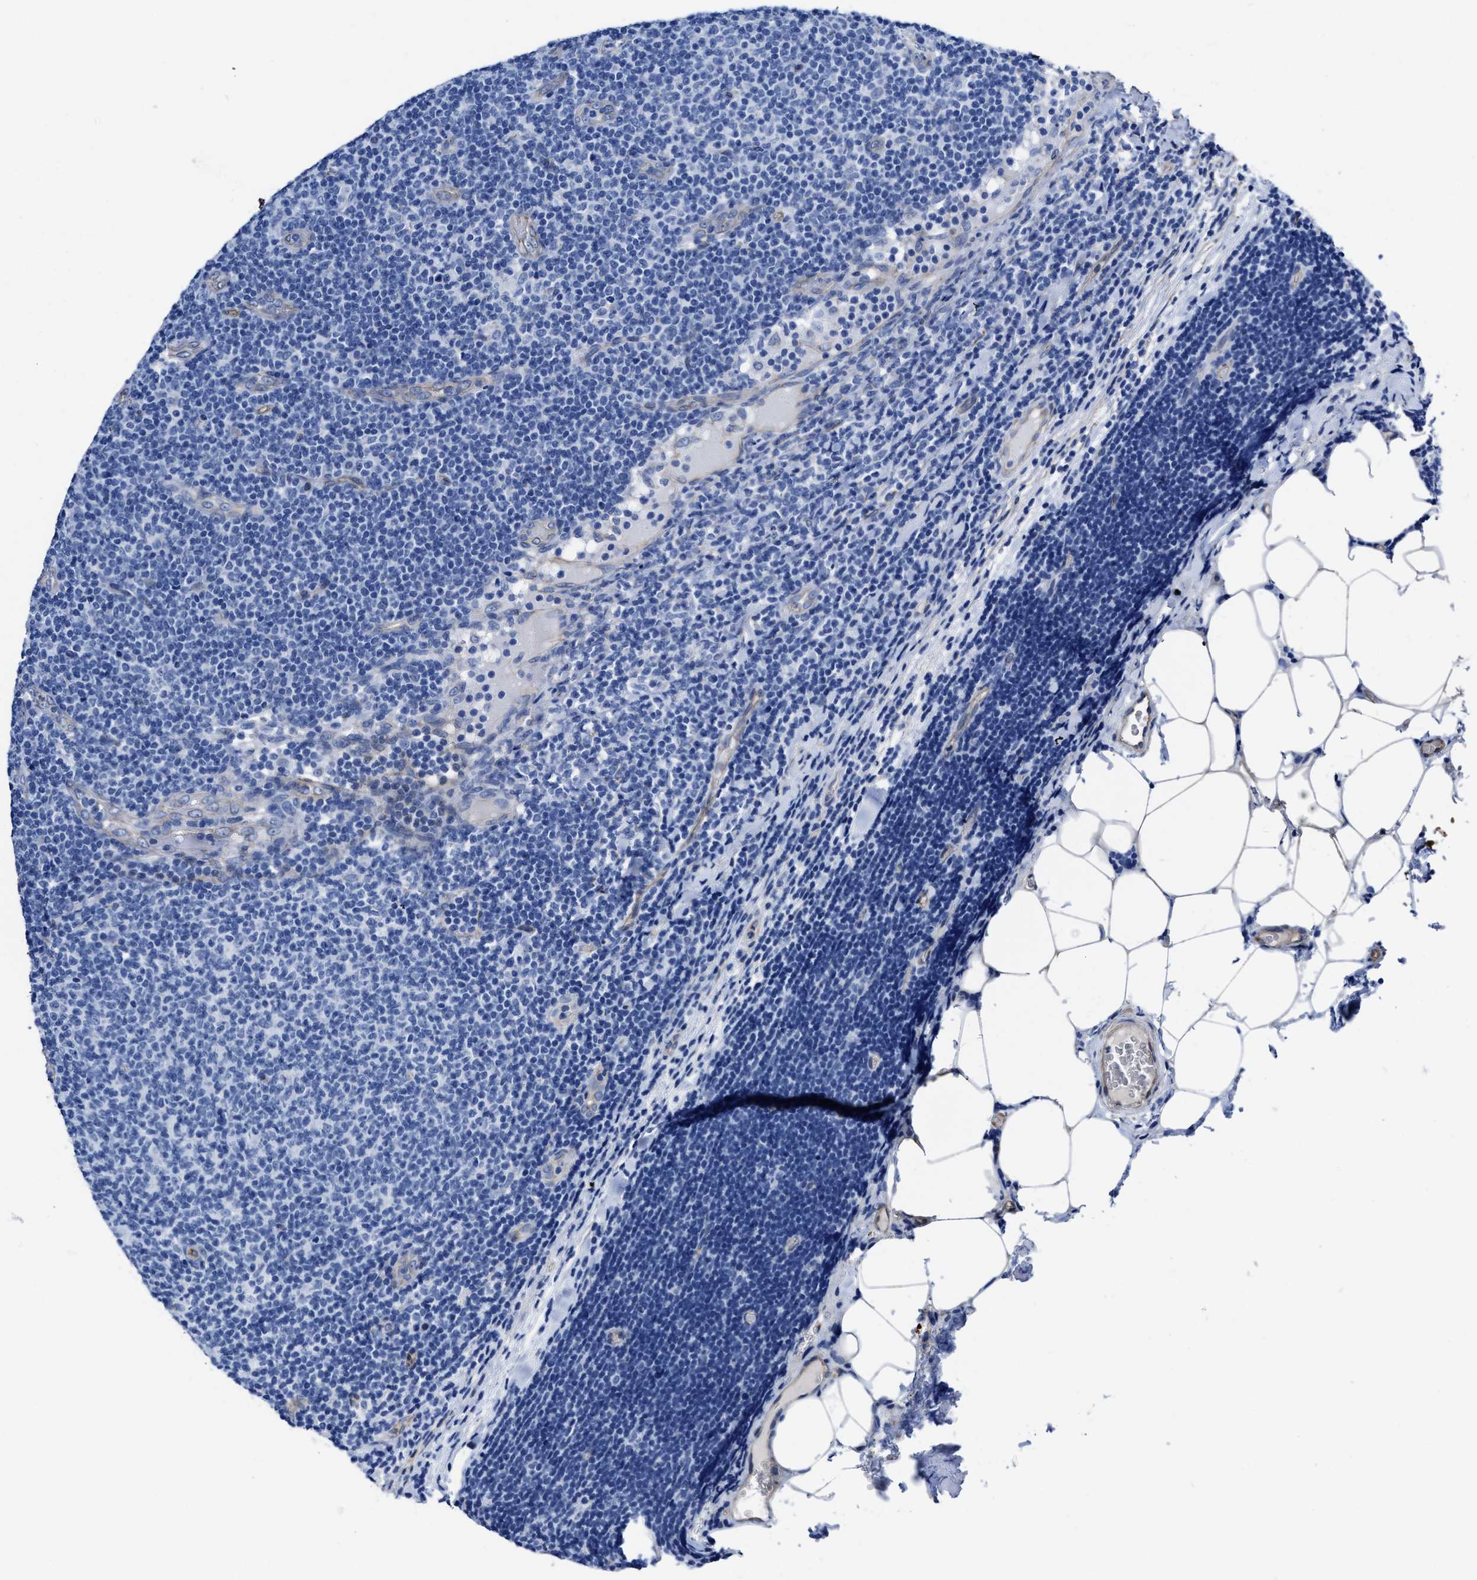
{"staining": {"intensity": "negative", "quantity": "none", "location": "none"}, "tissue": "lymphoma", "cell_type": "Tumor cells", "image_type": "cancer", "snomed": [{"axis": "morphology", "description": "Malignant lymphoma, non-Hodgkin's type, Low grade"}, {"axis": "topography", "description": "Lymph node"}], "caption": "Immunohistochemistry (IHC) of lymphoma reveals no staining in tumor cells.", "gene": "KCNMB3", "patient": {"sex": "male", "age": 66}}